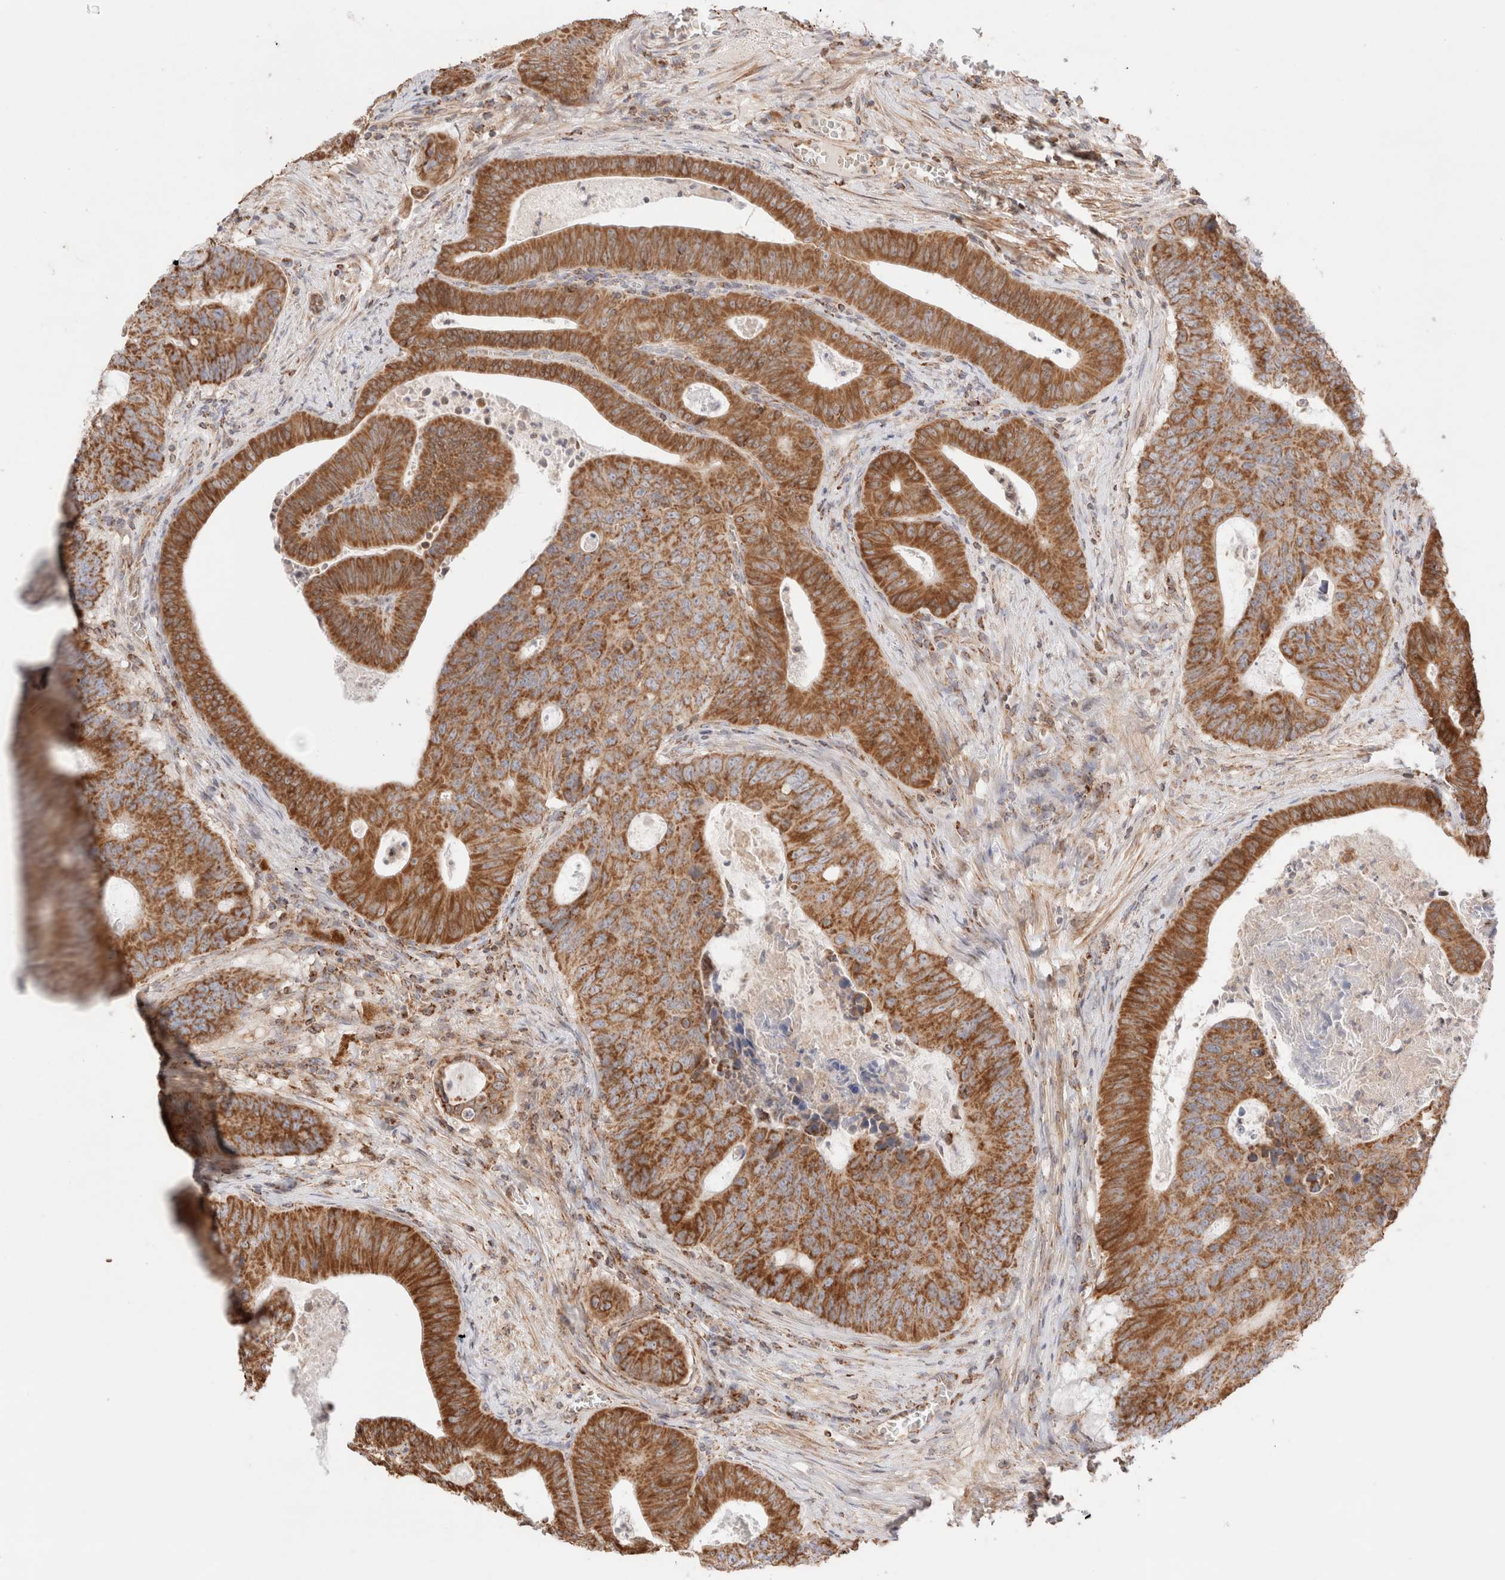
{"staining": {"intensity": "moderate", "quantity": ">75%", "location": "cytoplasmic/membranous"}, "tissue": "colorectal cancer", "cell_type": "Tumor cells", "image_type": "cancer", "snomed": [{"axis": "morphology", "description": "Adenocarcinoma, NOS"}, {"axis": "topography", "description": "Colon"}], "caption": "Approximately >75% of tumor cells in human colorectal cancer (adenocarcinoma) reveal moderate cytoplasmic/membranous protein expression as visualized by brown immunohistochemical staining.", "gene": "TMPPE", "patient": {"sex": "male", "age": 87}}